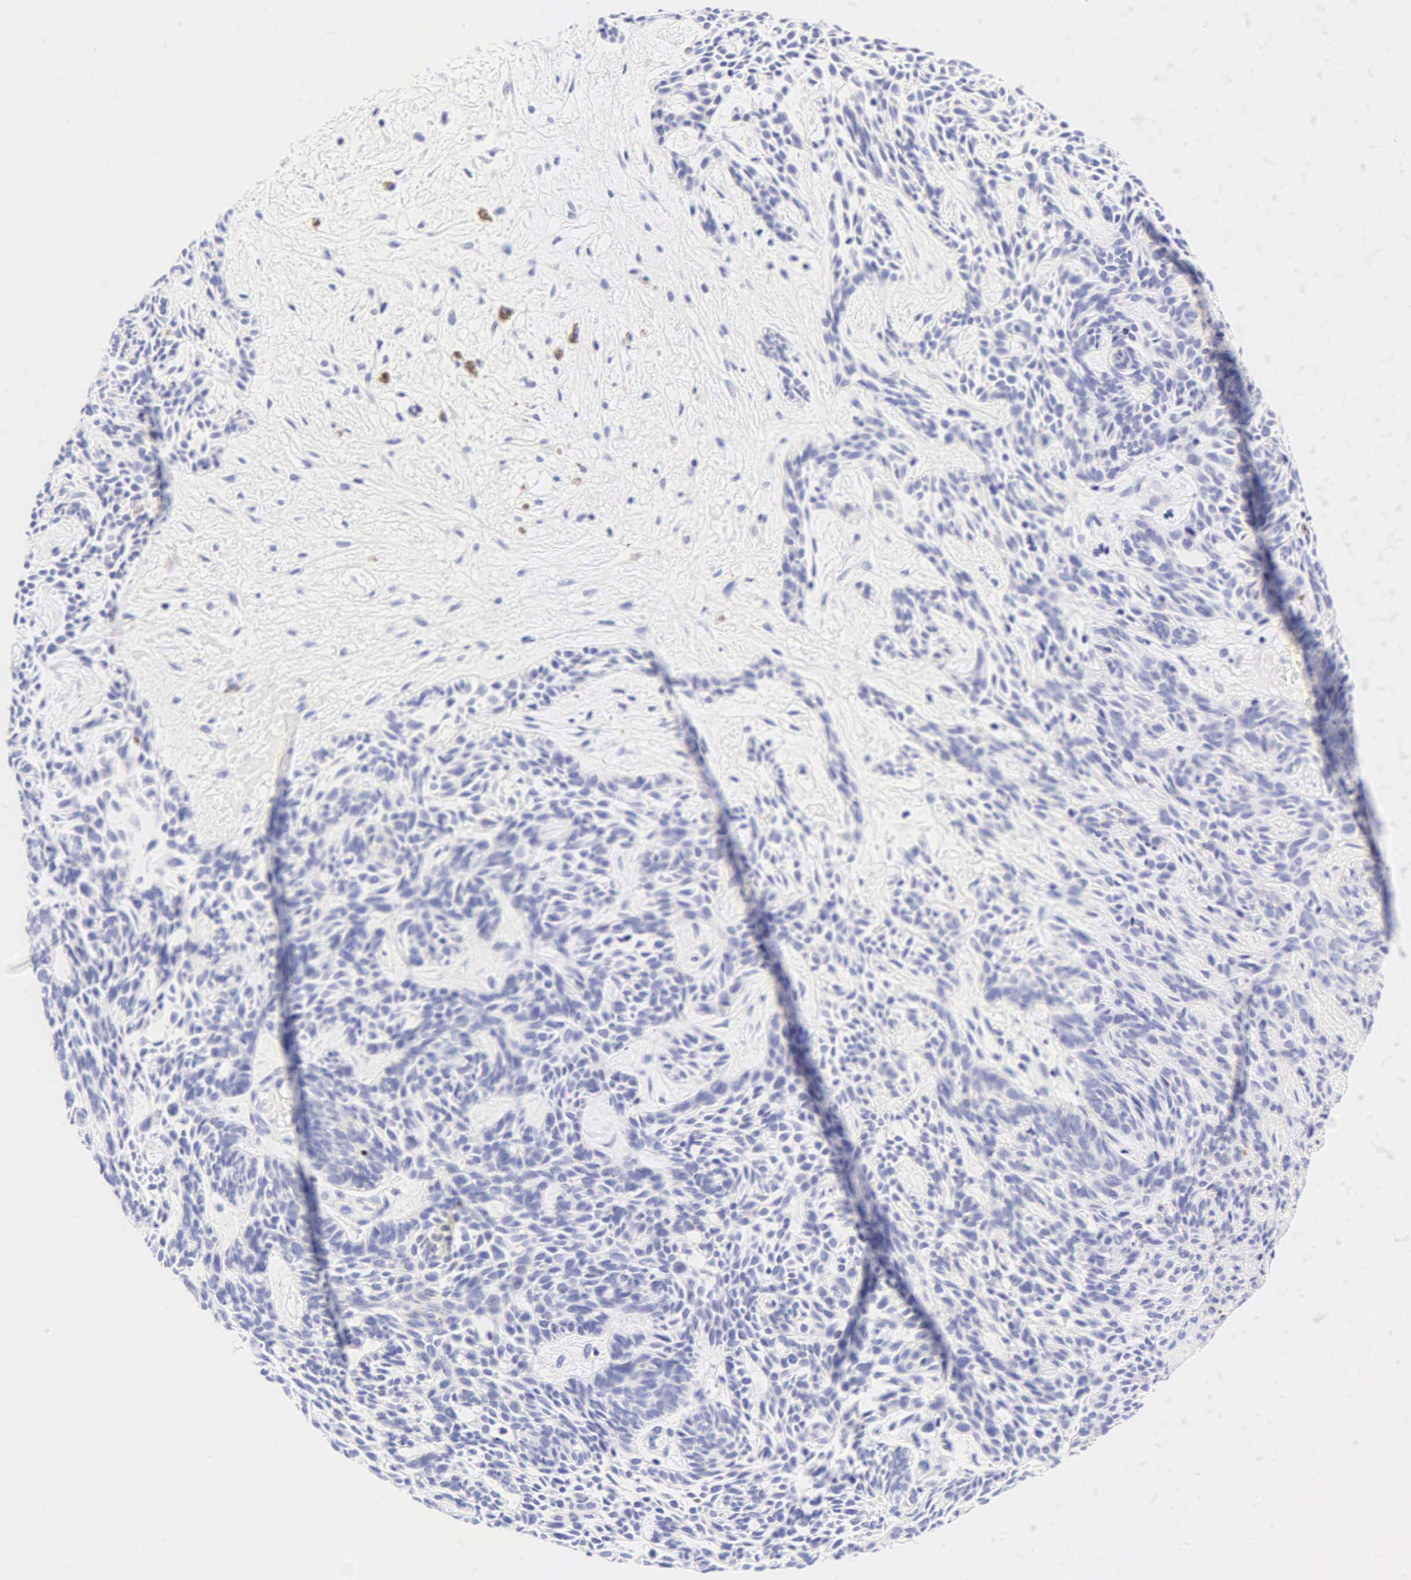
{"staining": {"intensity": "negative", "quantity": "none", "location": "none"}, "tissue": "skin cancer", "cell_type": "Tumor cells", "image_type": "cancer", "snomed": [{"axis": "morphology", "description": "Basal cell carcinoma"}, {"axis": "topography", "description": "Skin"}], "caption": "High magnification brightfield microscopy of skin cancer (basal cell carcinoma) stained with DAB (3,3'-diaminobenzidine) (brown) and counterstained with hematoxylin (blue): tumor cells show no significant expression.", "gene": "KRT20", "patient": {"sex": "male", "age": 58}}